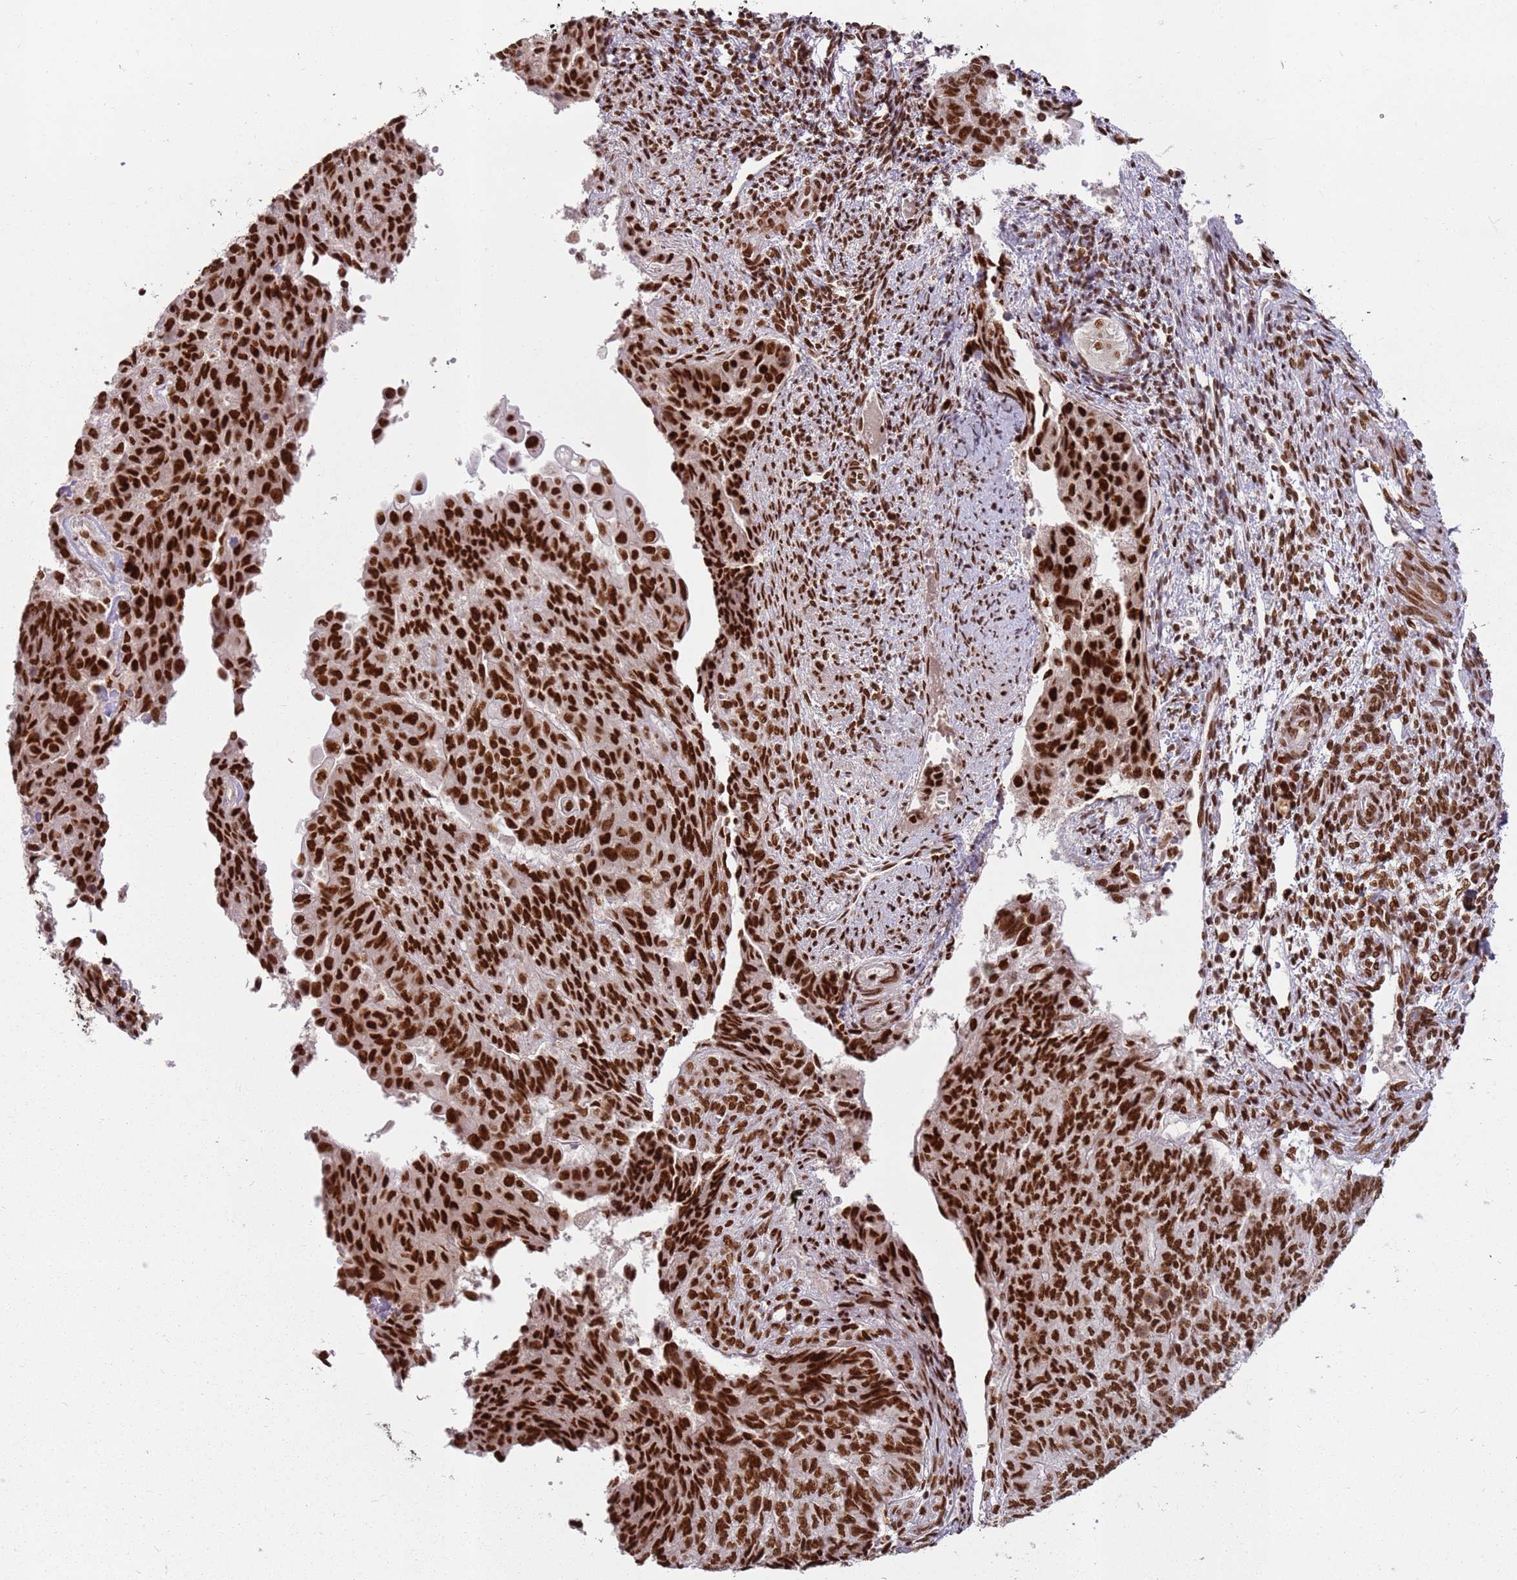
{"staining": {"intensity": "strong", "quantity": ">75%", "location": "nuclear"}, "tissue": "endometrial cancer", "cell_type": "Tumor cells", "image_type": "cancer", "snomed": [{"axis": "morphology", "description": "Adenocarcinoma, NOS"}, {"axis": "topography", "description": "Endometrium"}], "caption": "A high amount of strong nuclear expression is seen in about >75% of tumor cells in adenocarcinoma (endometrial) tissue.", "gene": "TENT4A", "patient": {"sex": "female", "age": 32}}